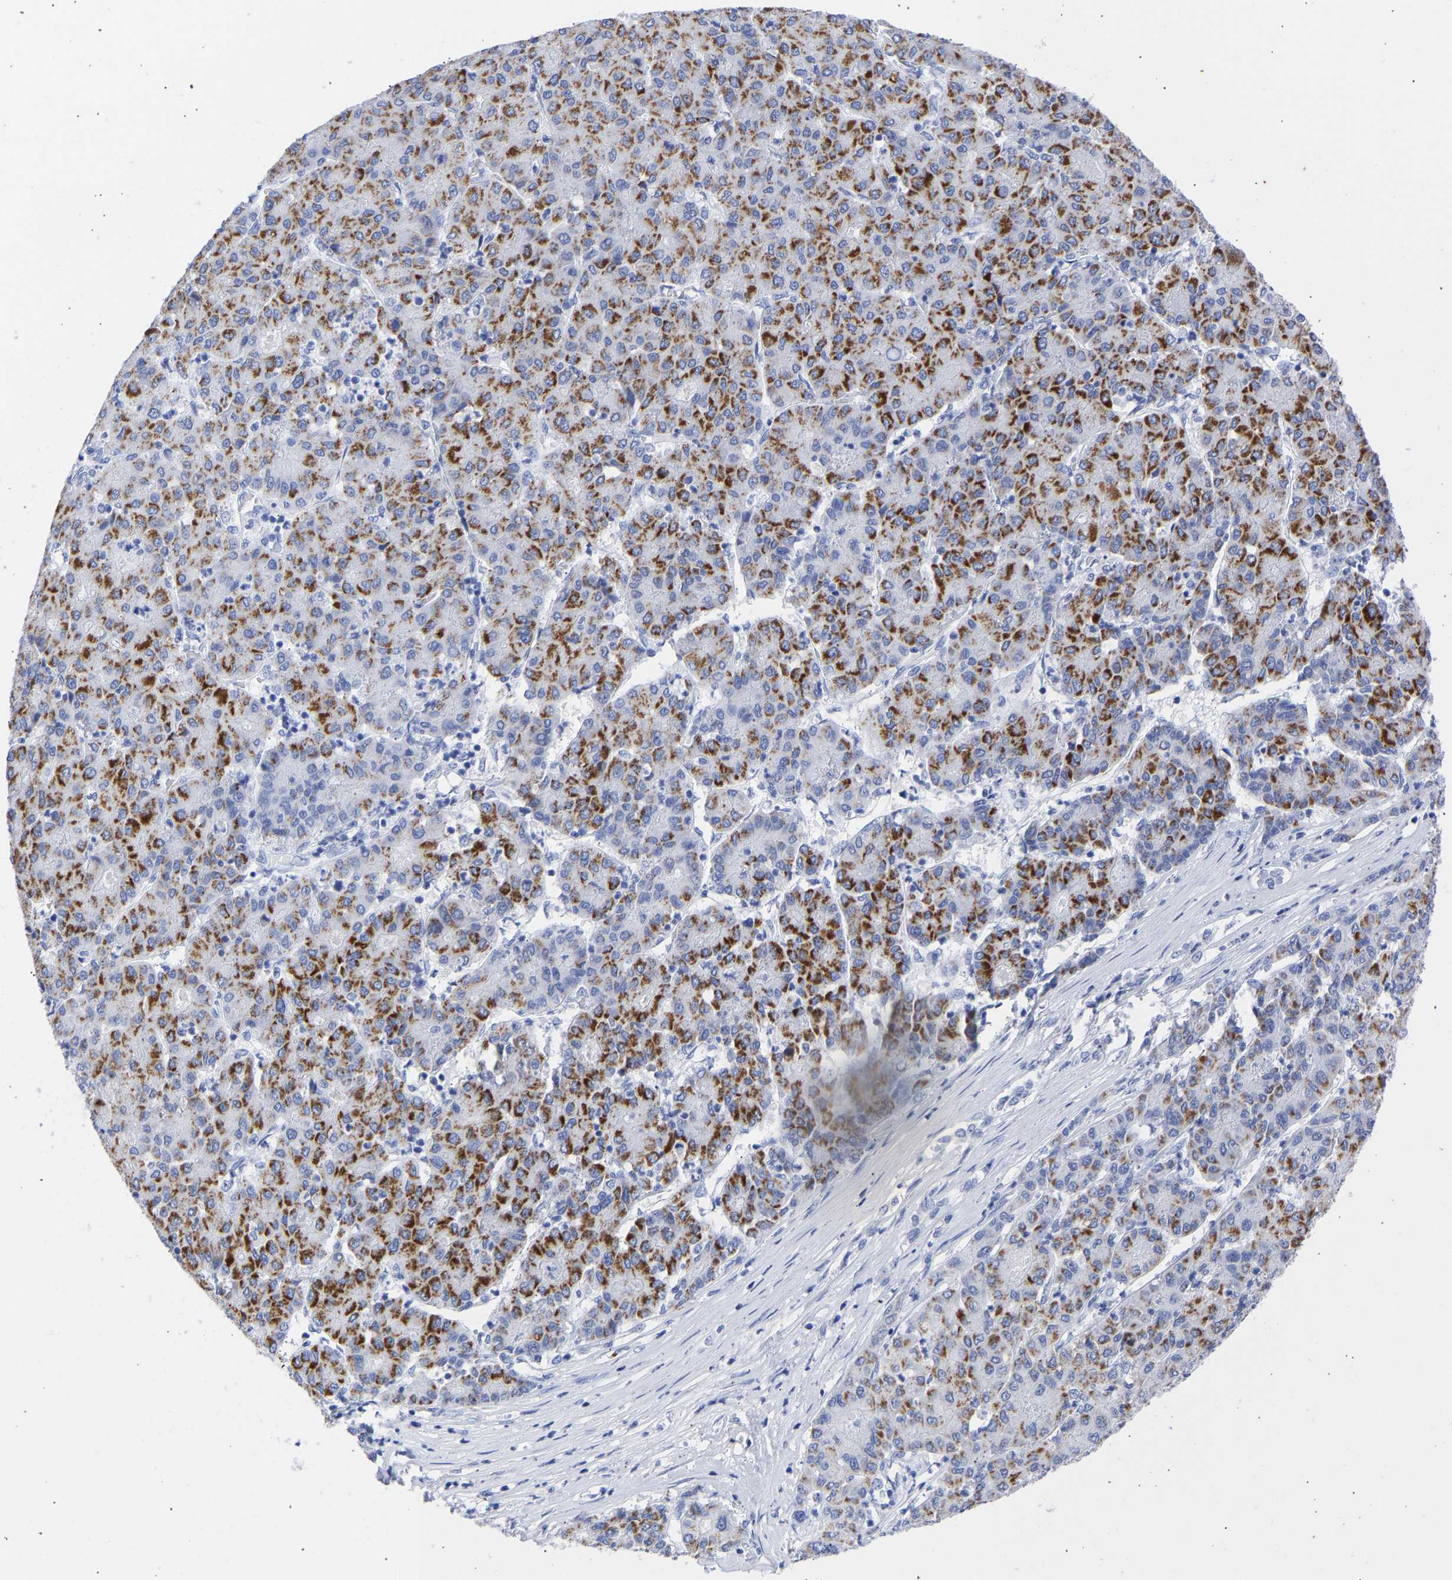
{"staining": {"intensity": "strong", "quantity": ">75%", "location": "cytoplasmic/membranous"}, "tissue": "liver cancer", "cell_type": "Tumor cells", "image_type": "cancer", "snomed": [{"axis": "morphology", "description": "Carcinoma, Hepatocellular, NOS"}, {"axis": "topography", "description": "Liver"}], "caption": "Human hepatocellular carcinoma (liver) stained for a protein (brown) shows strong cytoplasmic/membranous positive staining in about >75% of tumor cells.", "gene": "KRT1", "patient": {"sex": "male", "age": 65}}